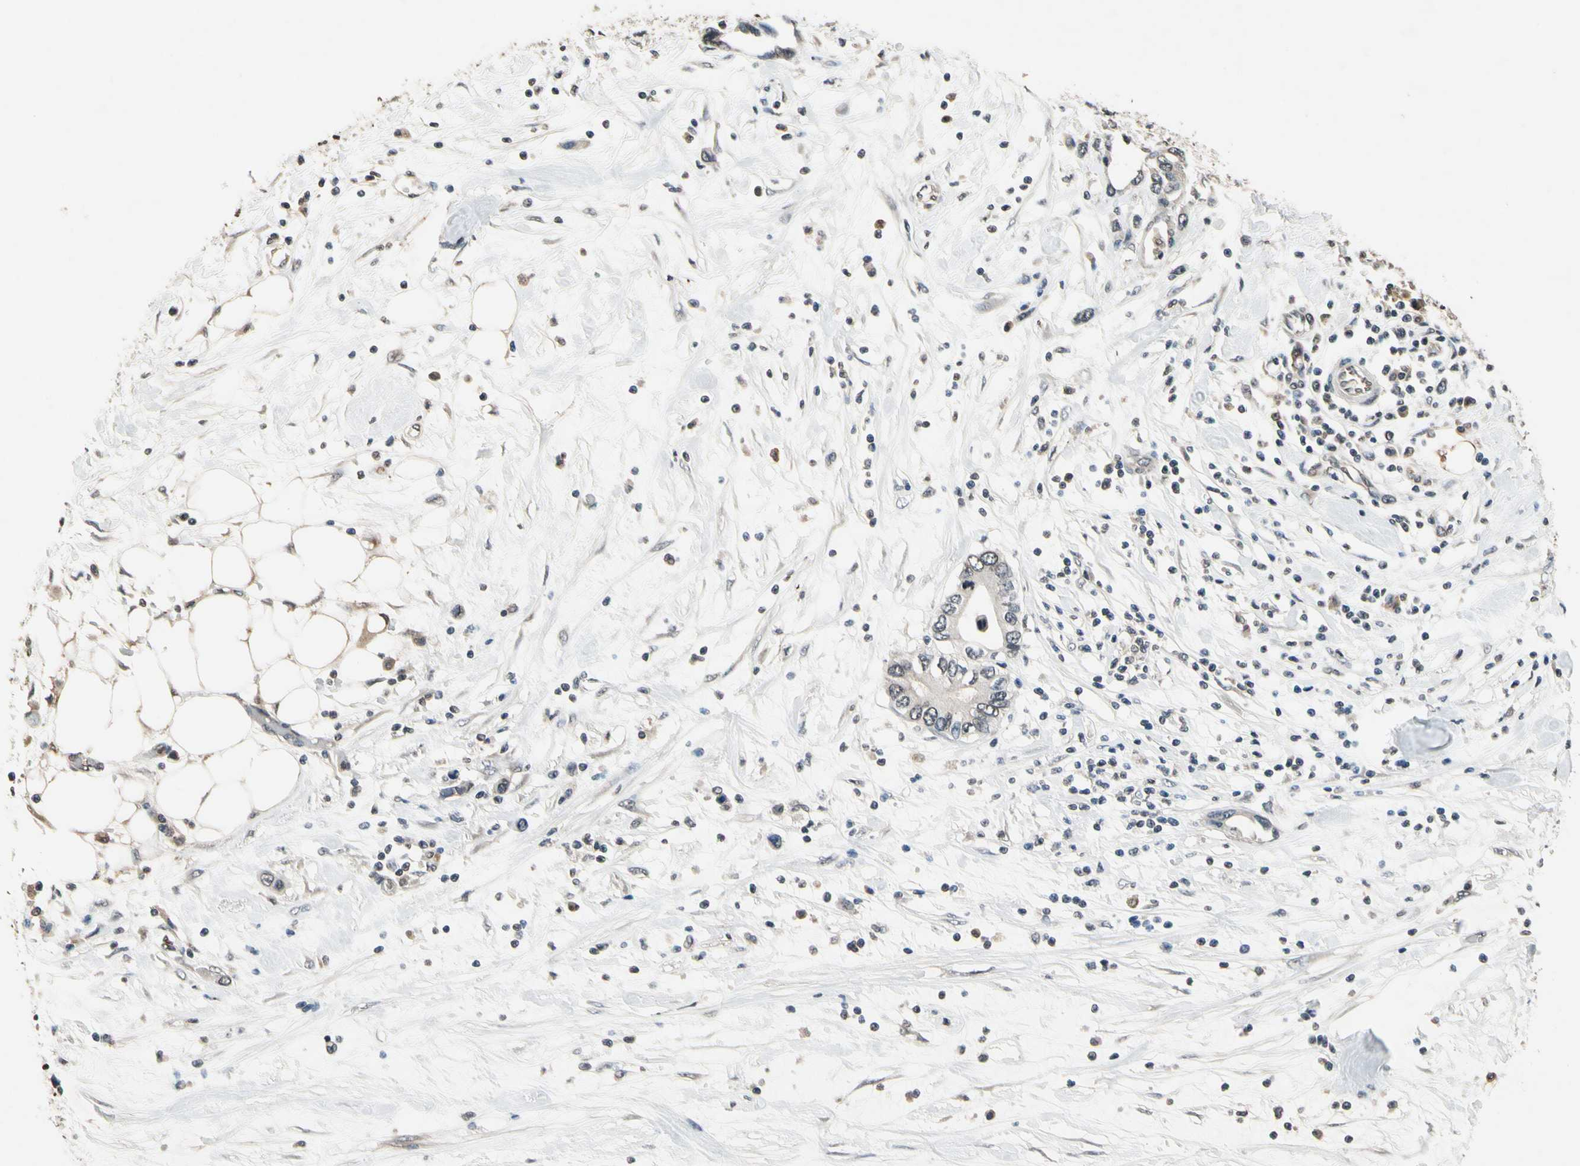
{"staining": {"intensity": "weak", "quantity": ">75%", "location": "cytoplasmic/membranous"}, "tissue": "pancreatic cancer", "cell_type": "Tumor cells", "image_type": "cancer", "snomed": [{"axis": "morphology", "description": "Adenocarcinoma, NOS"}, {"axis": "topography", "description": "Pancreas"}], "caption": "Tumor cells demonstrate weak cytoplasmic/membranous expression in approximately >75% of cells in pancreatic cancer (adenocarcinoma).", "gene": "GCLC", "patient": {"sex": "female", "age": 57}}